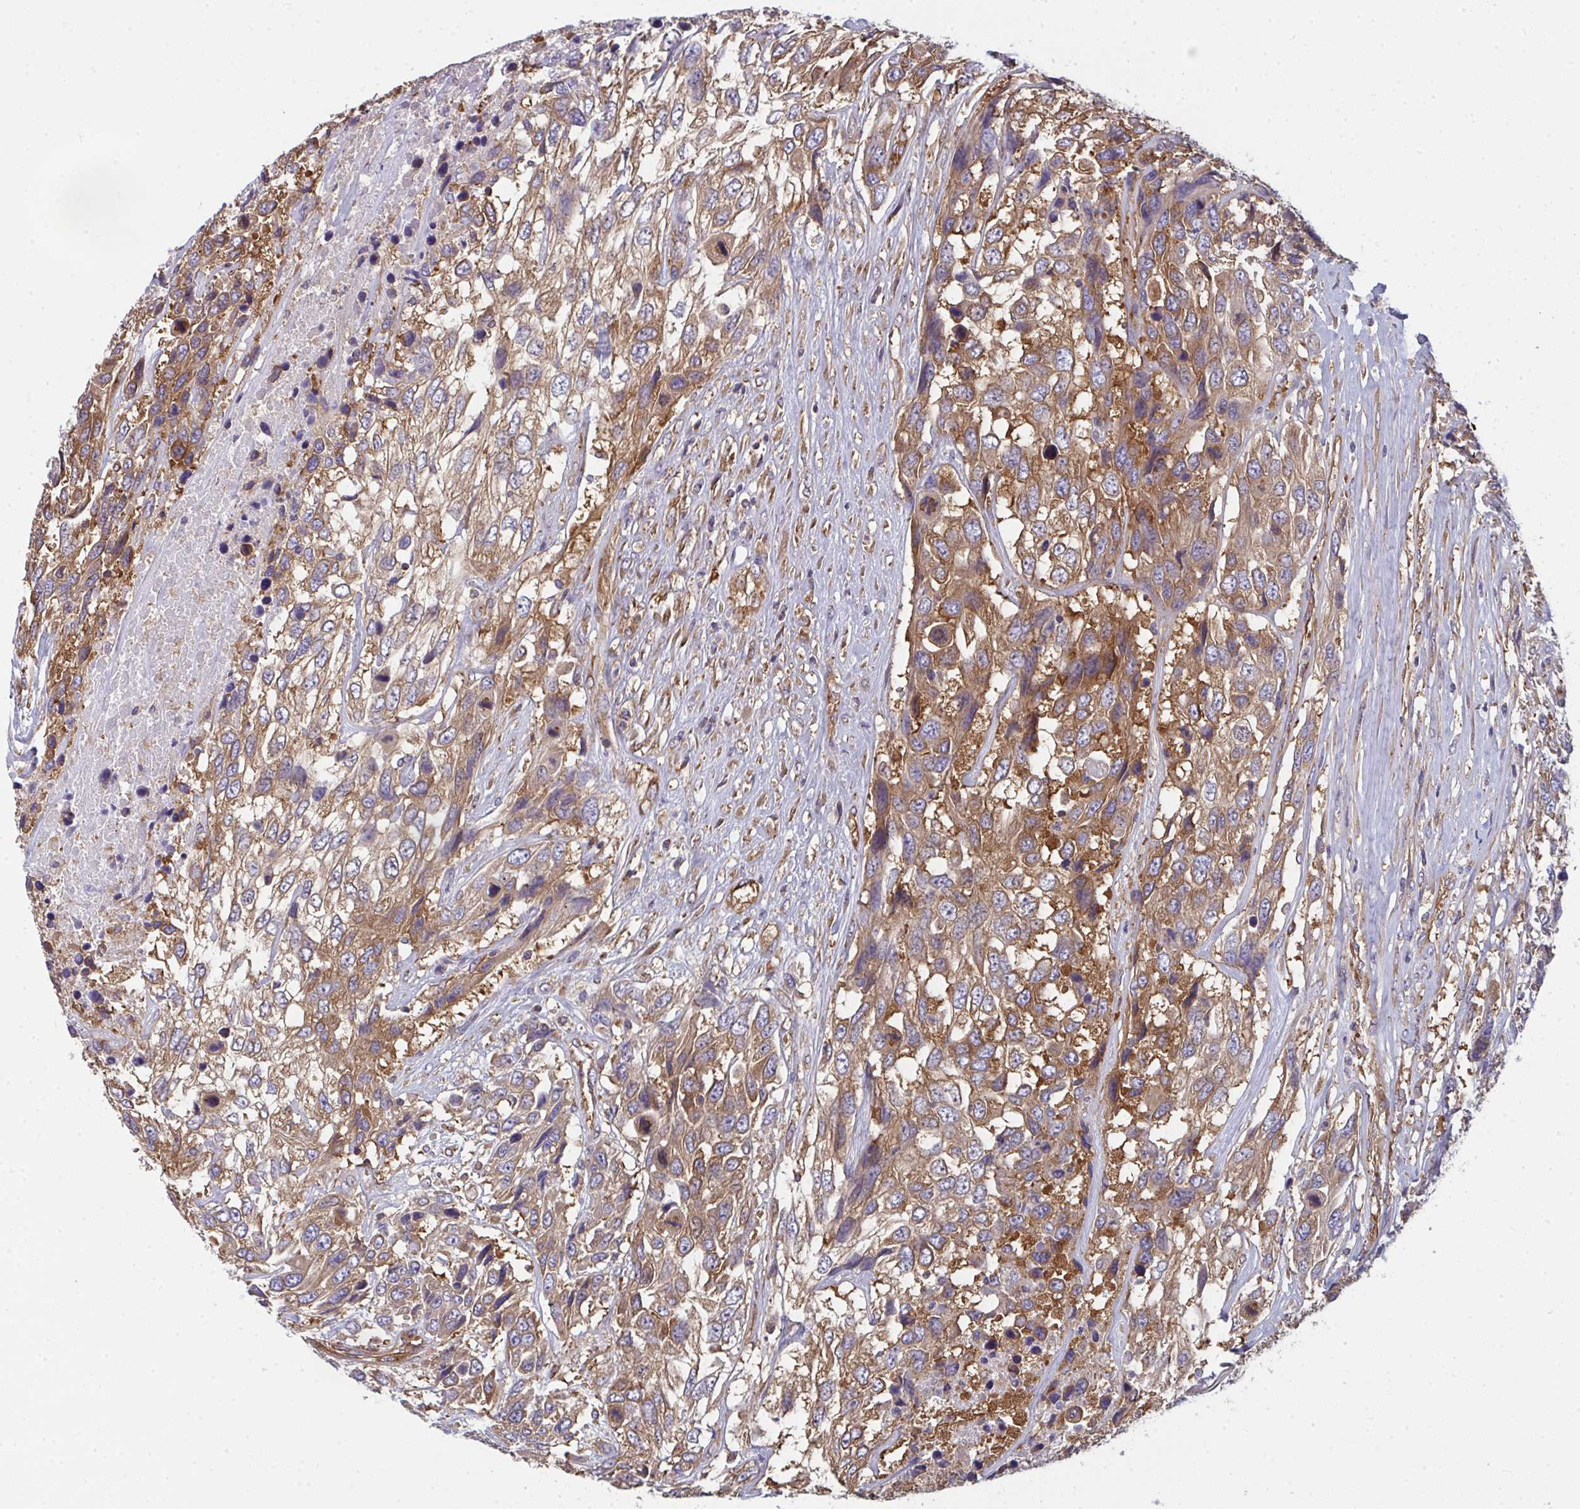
{"staining": {"intensity": "moderate", "quantity": ">75%", "location": "cytoplasmic/membranous"}, "tissue": "urothelial cancer", "cell_type": "Tumor cells", "image_type": "cancer", "snomed": [{"axis": "morphology", "description": "Urothelial carcinoma, High grade"}, {"axis": "topography", "description": "Urinary bladder"}], "caption": "High-power microscopy captured an immunohistochemistry (IHC) image of urothelial cancer, revealing moderate cytoplasmic/membranous staining in approximately >75% of tumor cells. (DAB IHC, brown staining for protein, blue staining for nuclei).", "gene": "DYNC1I2", "patient": {"sex": "female", "age": 70}}